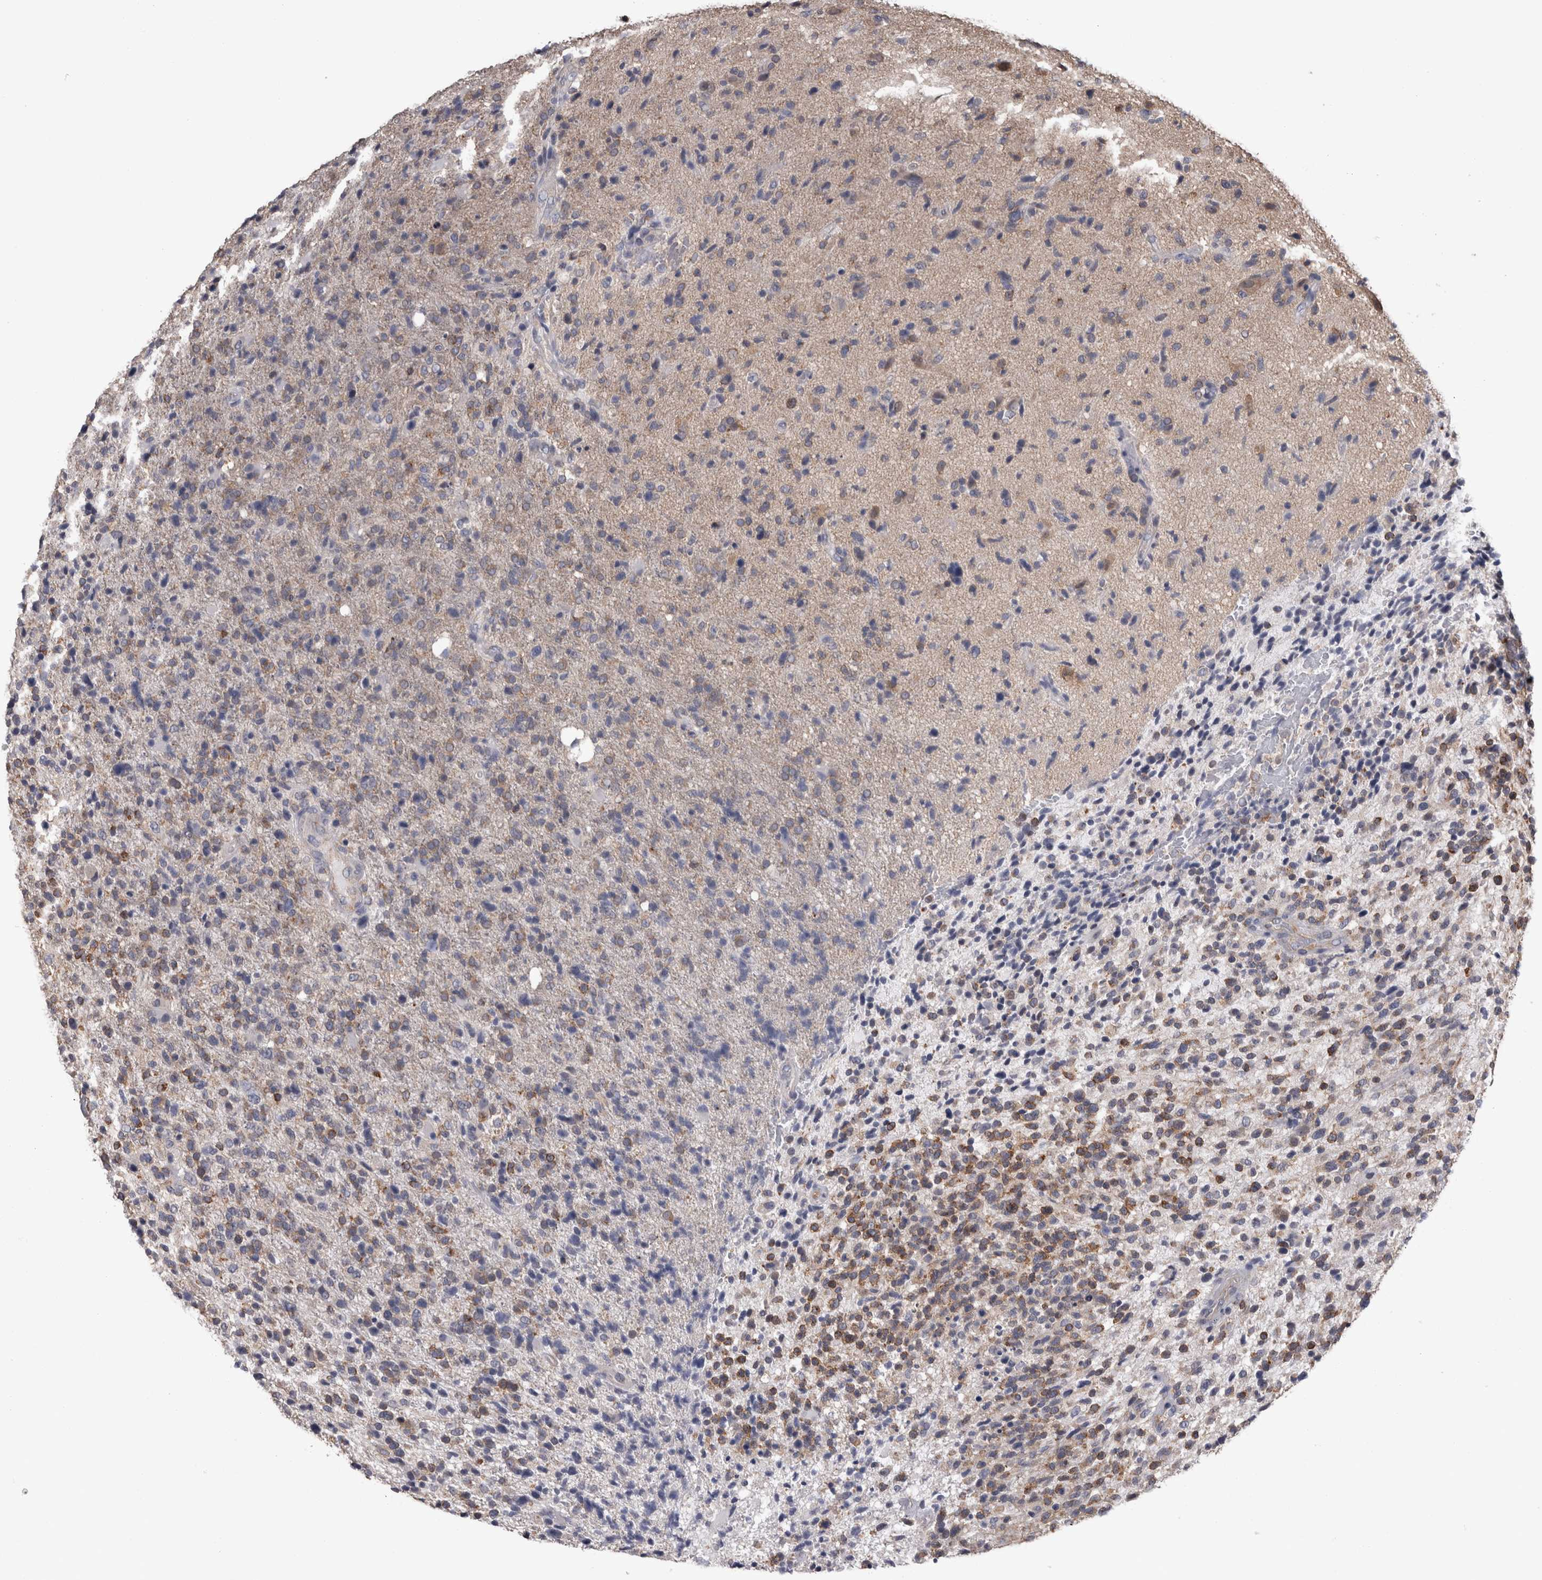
{"staining": {"intensity": "moderate", "quantity": "25%-75%", "location": "cytoplasmic/membranous"}, "tissue": "glioma", "cell_type": "Tumor cells", "image_type": "cancer", "snomed": [{"axis": "morphology", "description": "Glioma, malignant, High grade"}, {"axis": "topography", "description": "Brain"}], "caption": "Protein expression analysis of human glioma reveals moderate cytoplasmic/membranous positivity in approximately 25%-75% of tumor cells.", "gene": "DDX6", "patient": {"sex": "male", "age": 72}}